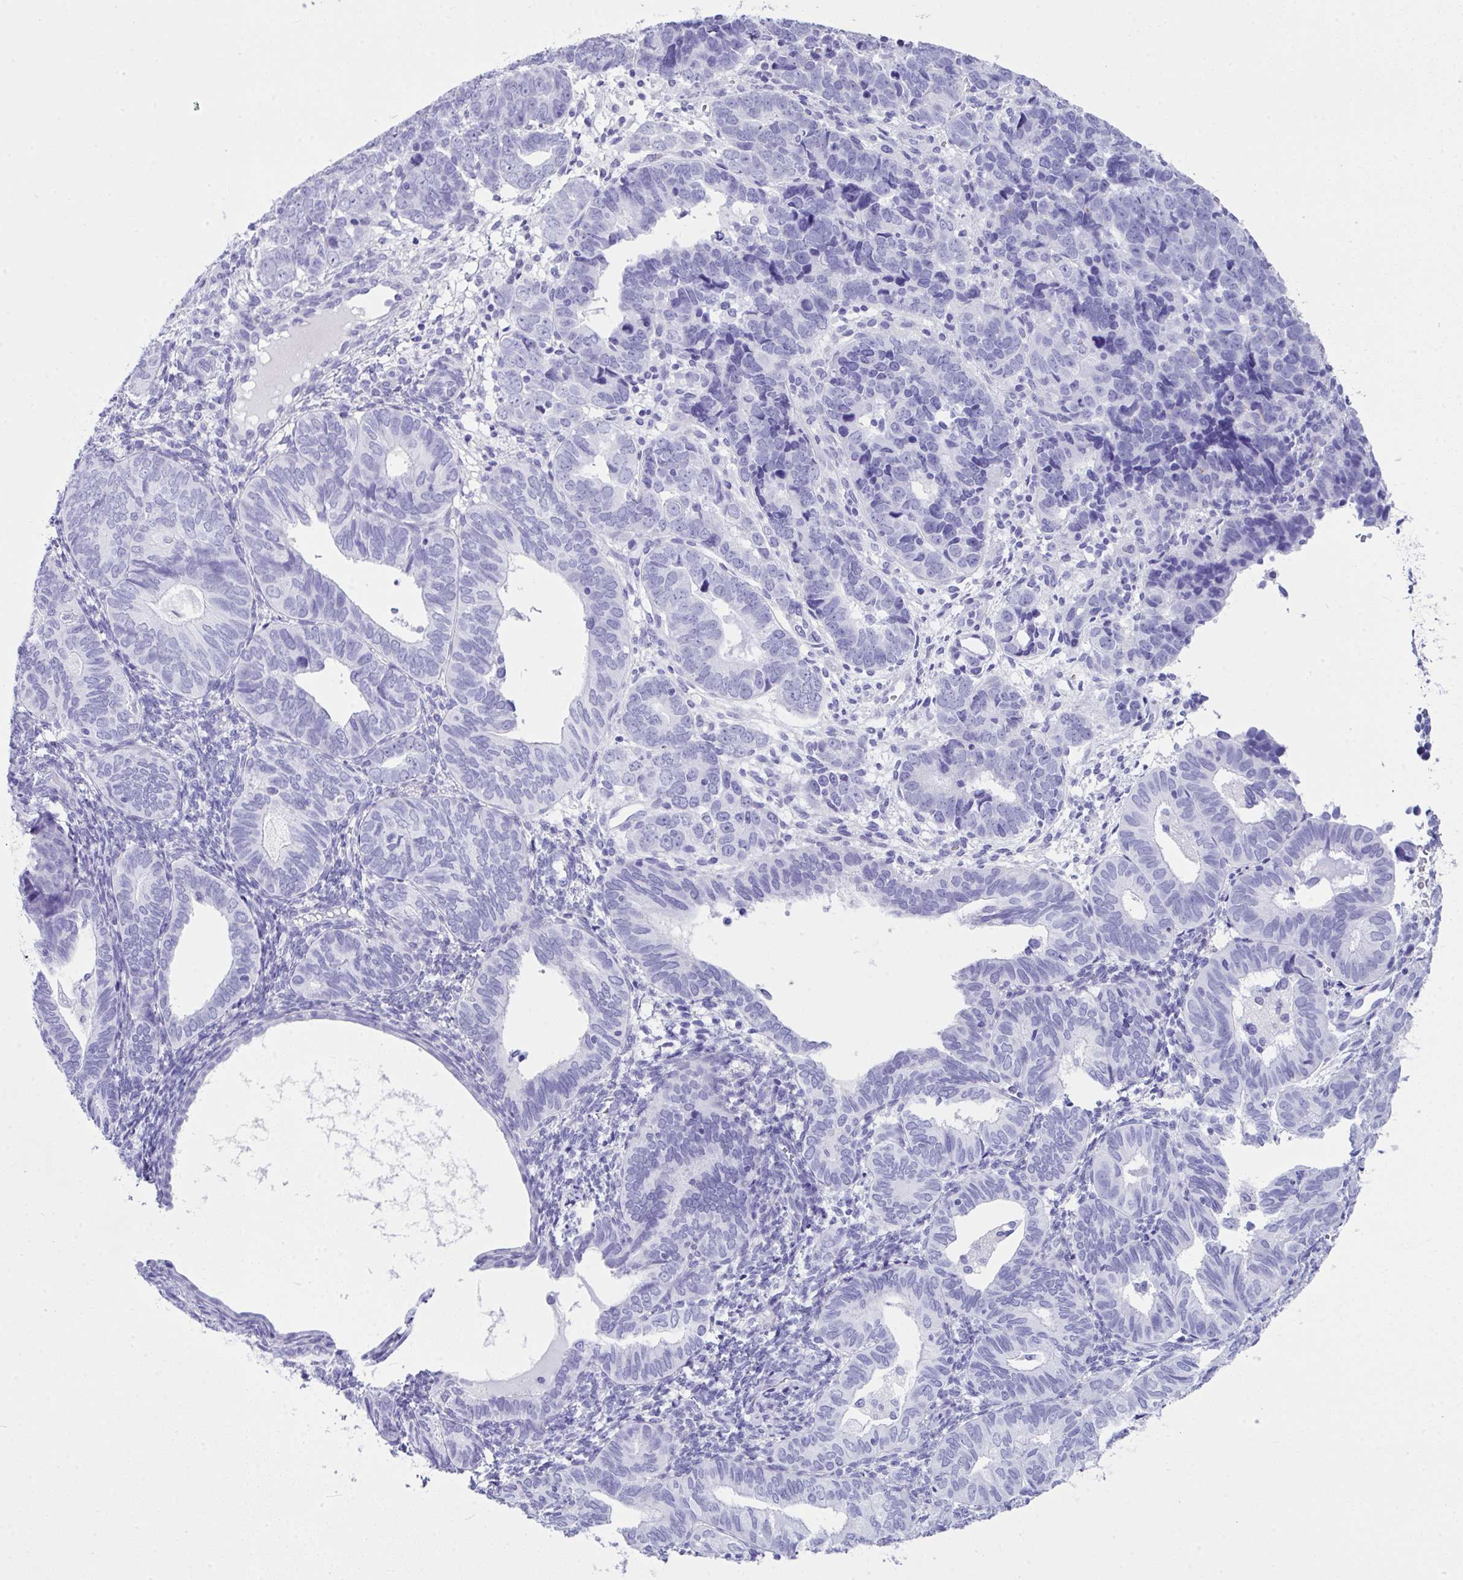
{"staining": {"intensity": "negative", "quantity": "none", "location": "none"}, "tissue": "endometrial cancer", "cell_type": "Tumor cells", "image_type": "cancer", "snomed": [{"axis": "morphology", "description": "Adenocarcinoma, NOS"}, {"axis": "topography", "description": "Endometrium"}], "caption": "DAB immunohistochemical staining of human endometrial cancer shows no significant expression in tumor cells.", "gene": "LGALS4", "patient": {"sex": "female", "age": 82}}